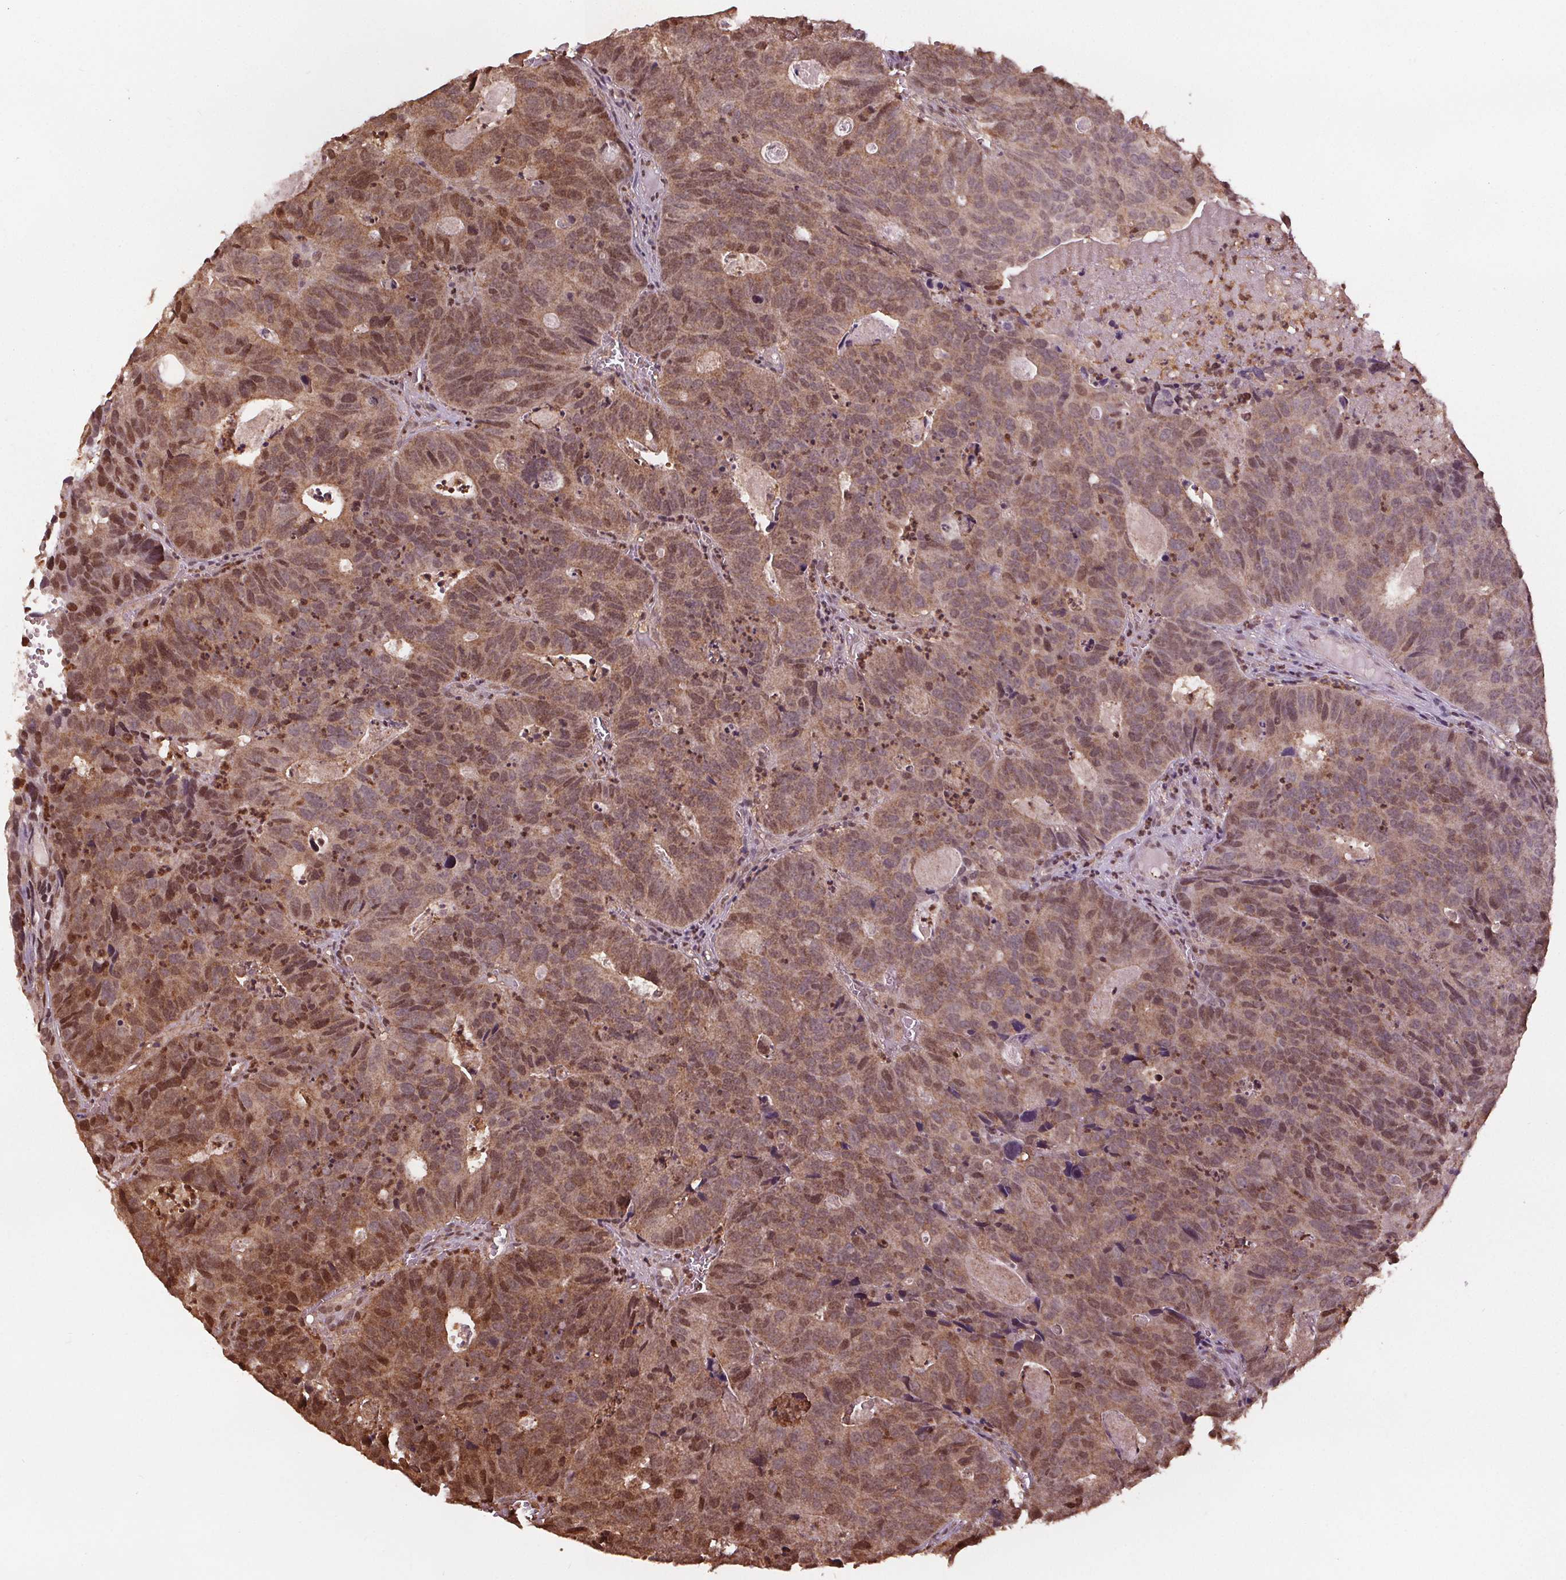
{"staining": {"intensity": "moderate", "quantity": ">75%", "location": "cytoplasmic/membranous,nuclear"}, "tissue": "head and neck cancer", "cell_type": "Tumor cells", "image_type": "cancer", "snomed": [{"axis": "morphology", "description": "Adenocarcinoma, NOS"}, {"axis": "topography", "description": "Head-Neck"}], "caption": "Immunohistochemistry (DAB) staining of human head and neck cancer (adenocarcinoma) exhibits moderate cytoplasmic/membranous and nuclear protein staining in approximately >75% of tumor cells.", "gene": "ENO1", "patient": {"sex": "male", "age": 62}}